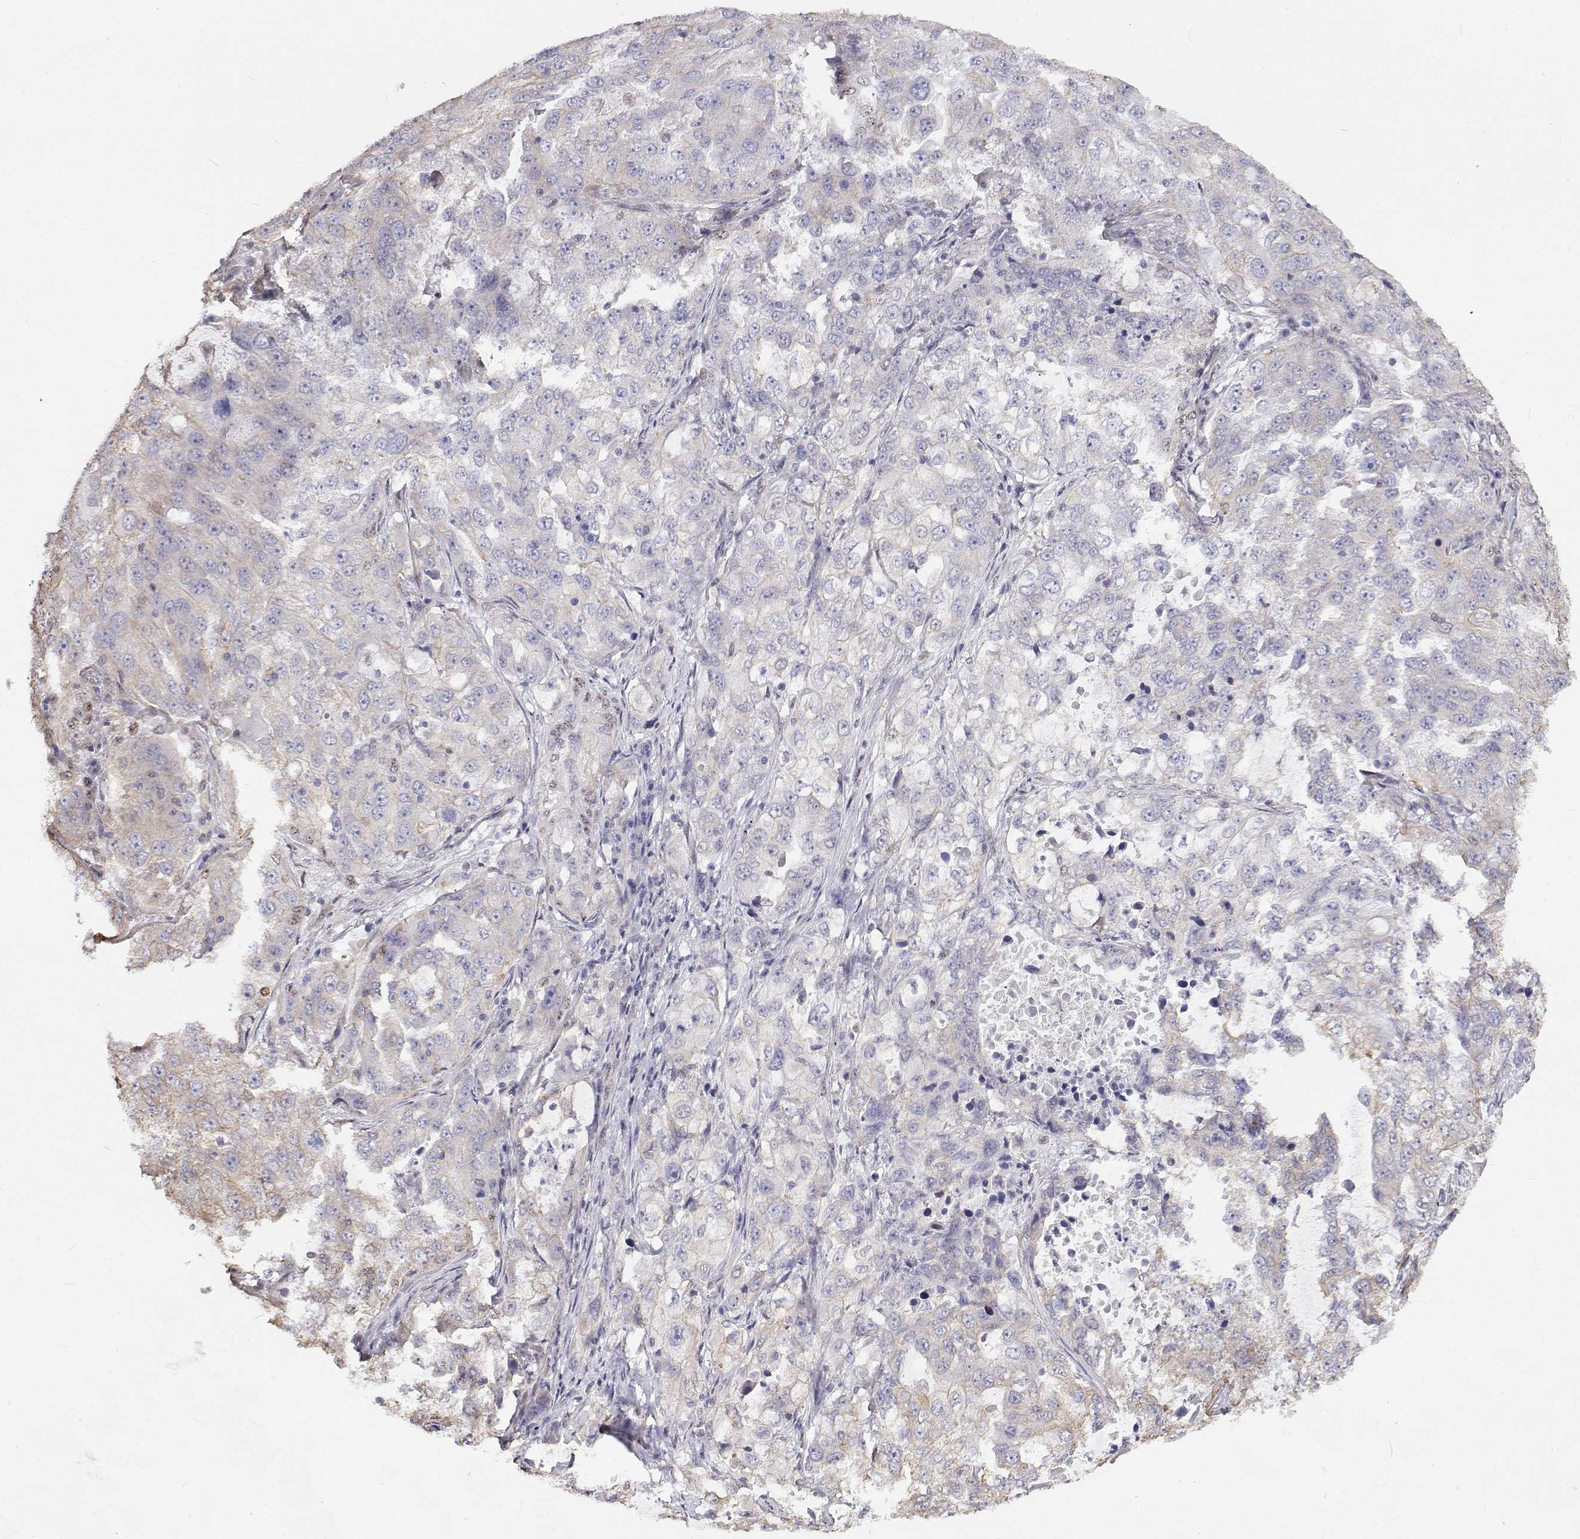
{"staining": {"intensity": "negative", "quantity": "none", "location": "none"}, "tissue": "lung cancer", "cell_type": "Tumor cells", "image_type": "cancer", "snomed": [{"axis": "morphology", "description": "Adenocarcinoma, NOS"}, {"axis": "topography", "description": "Lung"}], "caption": "Lung cancer was stained to show a protein in brown. There is no significant positivity in tumor cells. (IHC, brightfield microscopy, high magnification).", "gene": "GSDMA", "patient": {"sex": "female", "age": 61}}